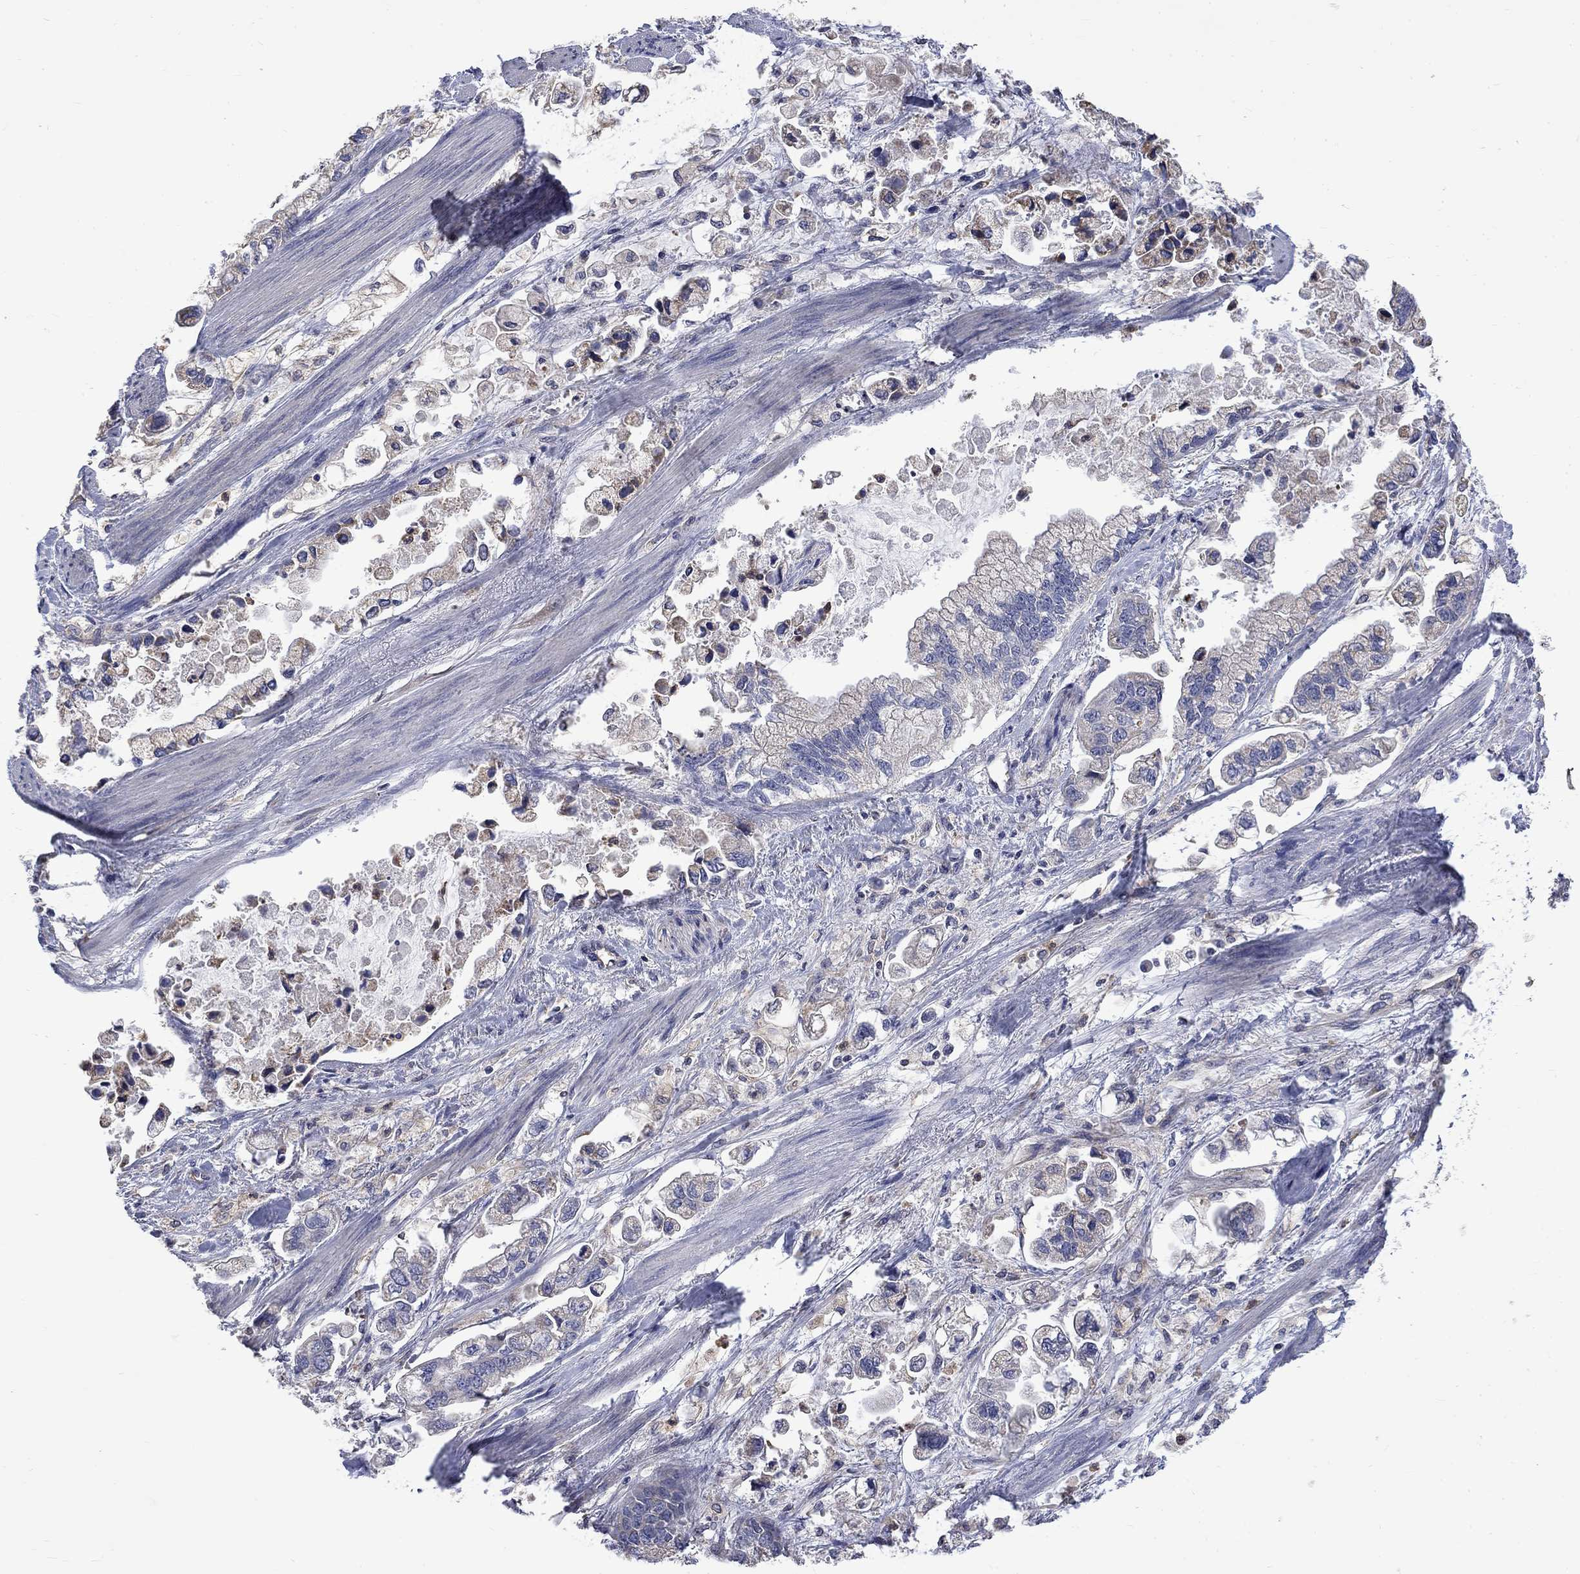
{"staining": {"intensity": "negative", "quantity": "none", "location": "none"}, "tissue": "stomach cancer", "cell_type": "Tumor cells", "image_type": "cancer", "snomed": [{"axis": "morphology", "description": "Normal tissue, NOS"}, {"axis": "morphology", "description": "Adenocarcinoma, NOS"}, {"axis": "topography", "description": "Stomach"}], "caption": "Stomach cancer (adenocarcinoma) was stained to show a protein in brown. There is no significant expression in tumor cells. (Stains: DAB (3,3'-diaminobenzidine) IHC with hematoxylin counter stain, Microscopy: brightfield microscopy at high magnification).", "gene": "CAMKK2", "patient": {"sex": "male", "age": 62}}